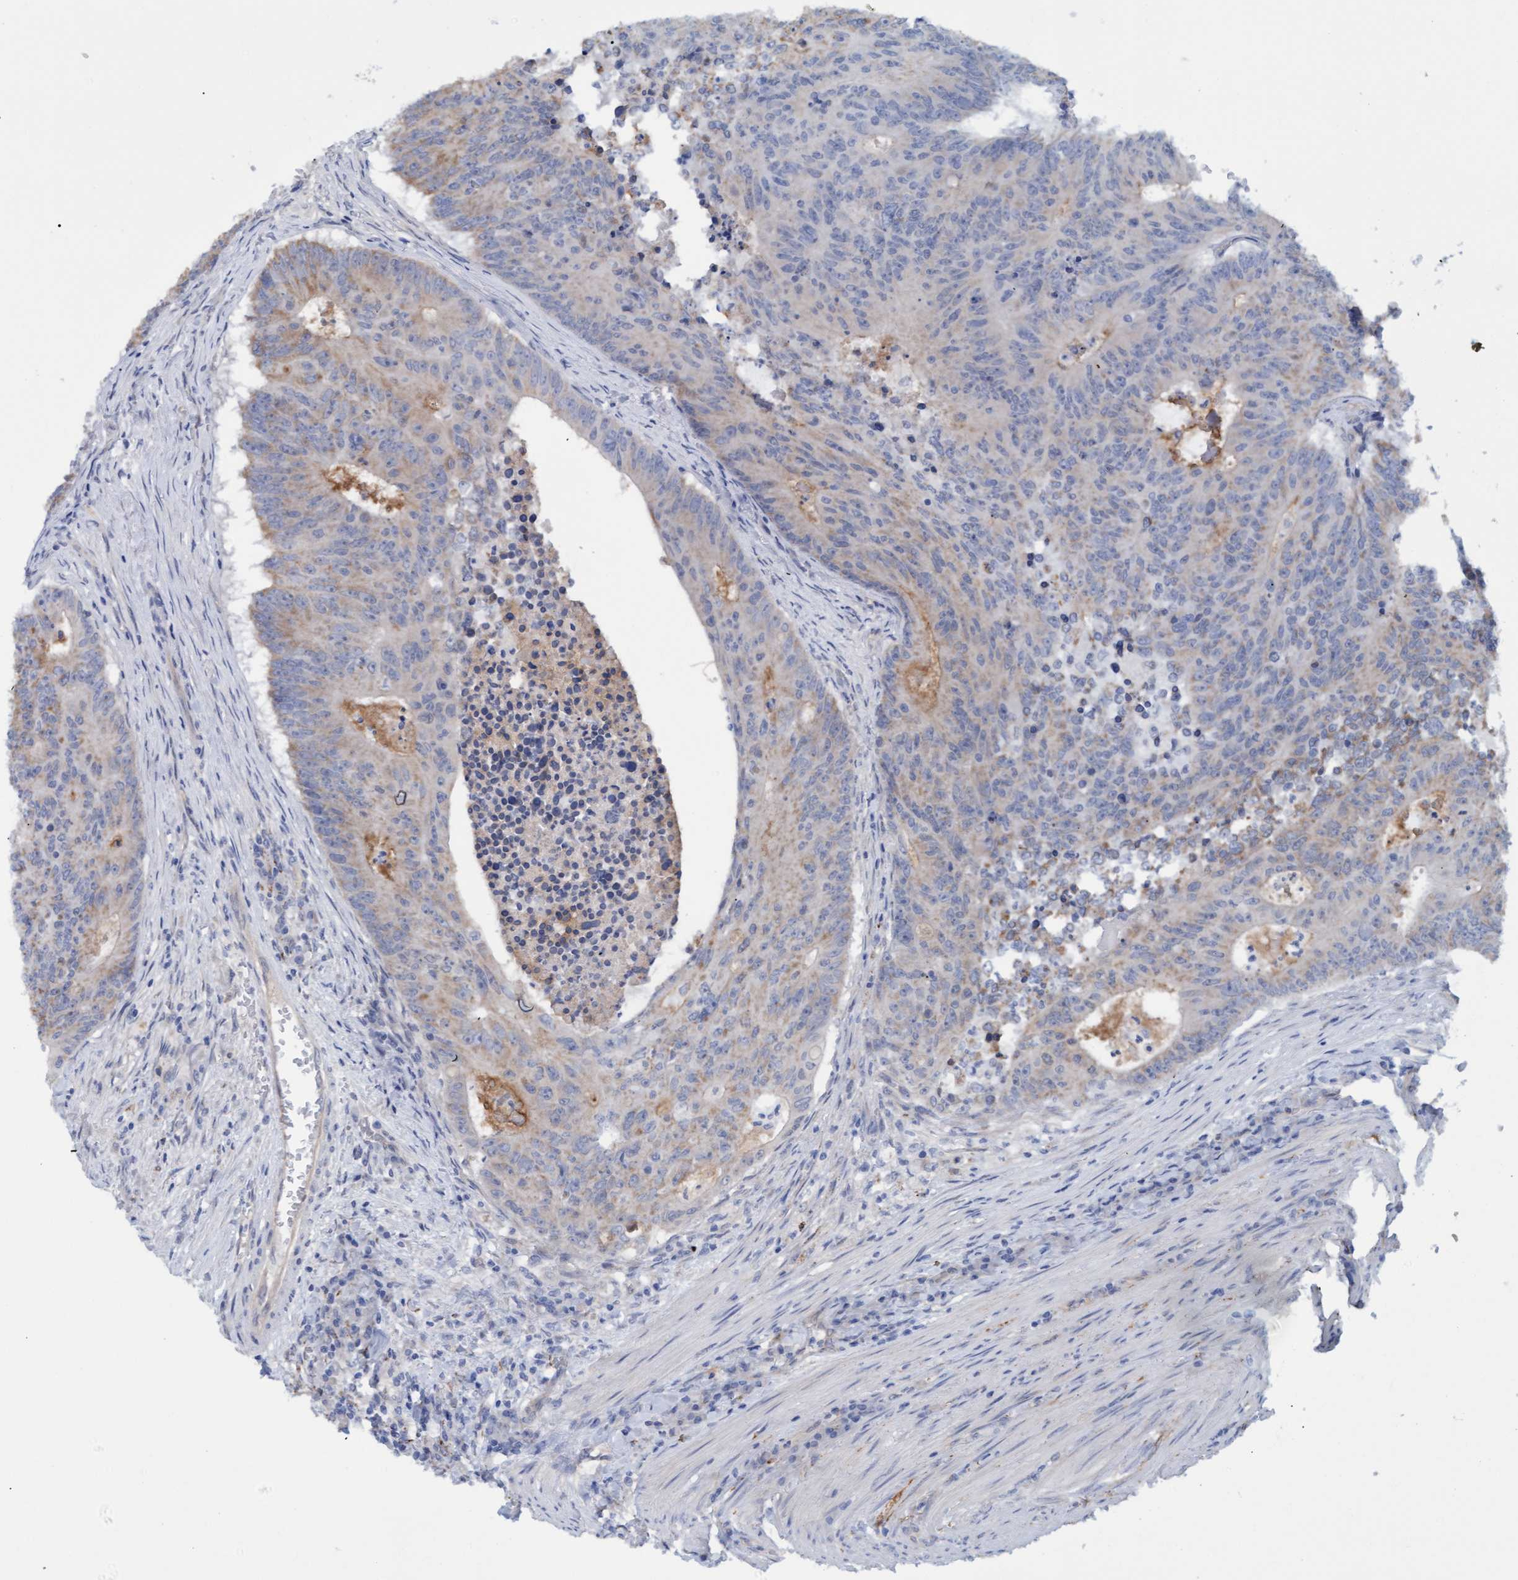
{"staining": {"intensity": "weak", "quantity": "<25%", "location": "cytoplasmic/membranous"}, "tissue": "colorectal cancer", "cell_type": "Tumor cells", "image_type": "cancer", "snomed": [{"axis": "morphology", "description": "Adenocarcinoma, NOS"}, {"axis": "topography", "description": "Colon"}], "caption": "Immunohistochemical staining of adenocarcinoma (colorectal) displays no significant expression in tumor cells.", "gene": "STXBP1", "patient": {"sex": "male", "age": 87}}